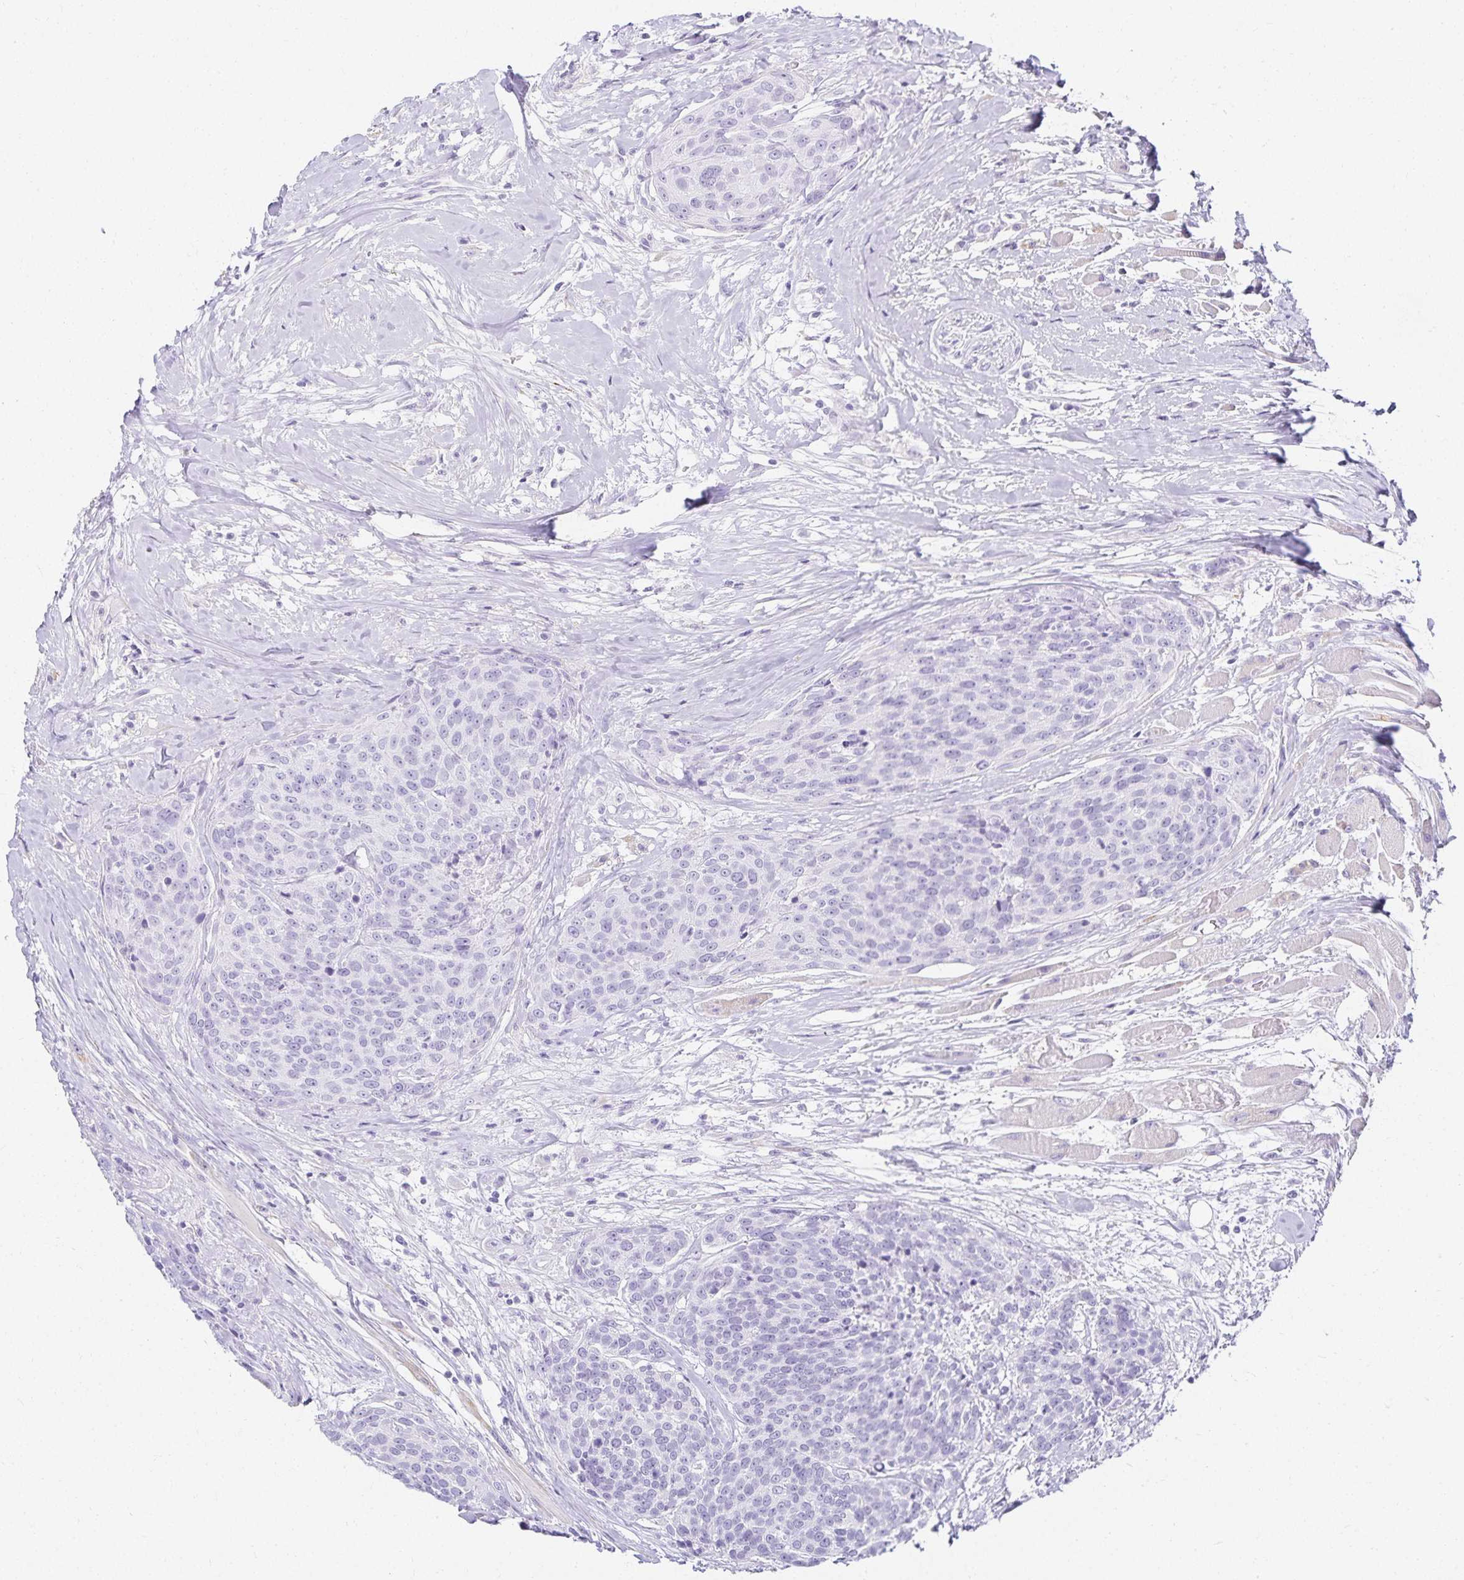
{"staining": {"intensity": "negative", "quantity": "none", "location": "none"}, "tissue": "head and neck cancer", "cell_type": "Tumor cells", "image_type": "cancer", "snomed": [{"axis": "morphology", "description": "Squamous cell carcinoma, NOS"}, {"axis": "topography", "description": "Oral tissue"}, {"axis": "topography", "description": "Head-Neck"}], "caption": "Immunohistochemistry micrograph of neoplastic tissue: head and neck cancer (squamous cell carcinoma) stained with DAB exhibits no significant protein positivity in tumor cells.", "gene": "GP2", "patient": {"sex": "male", "age": 64}}